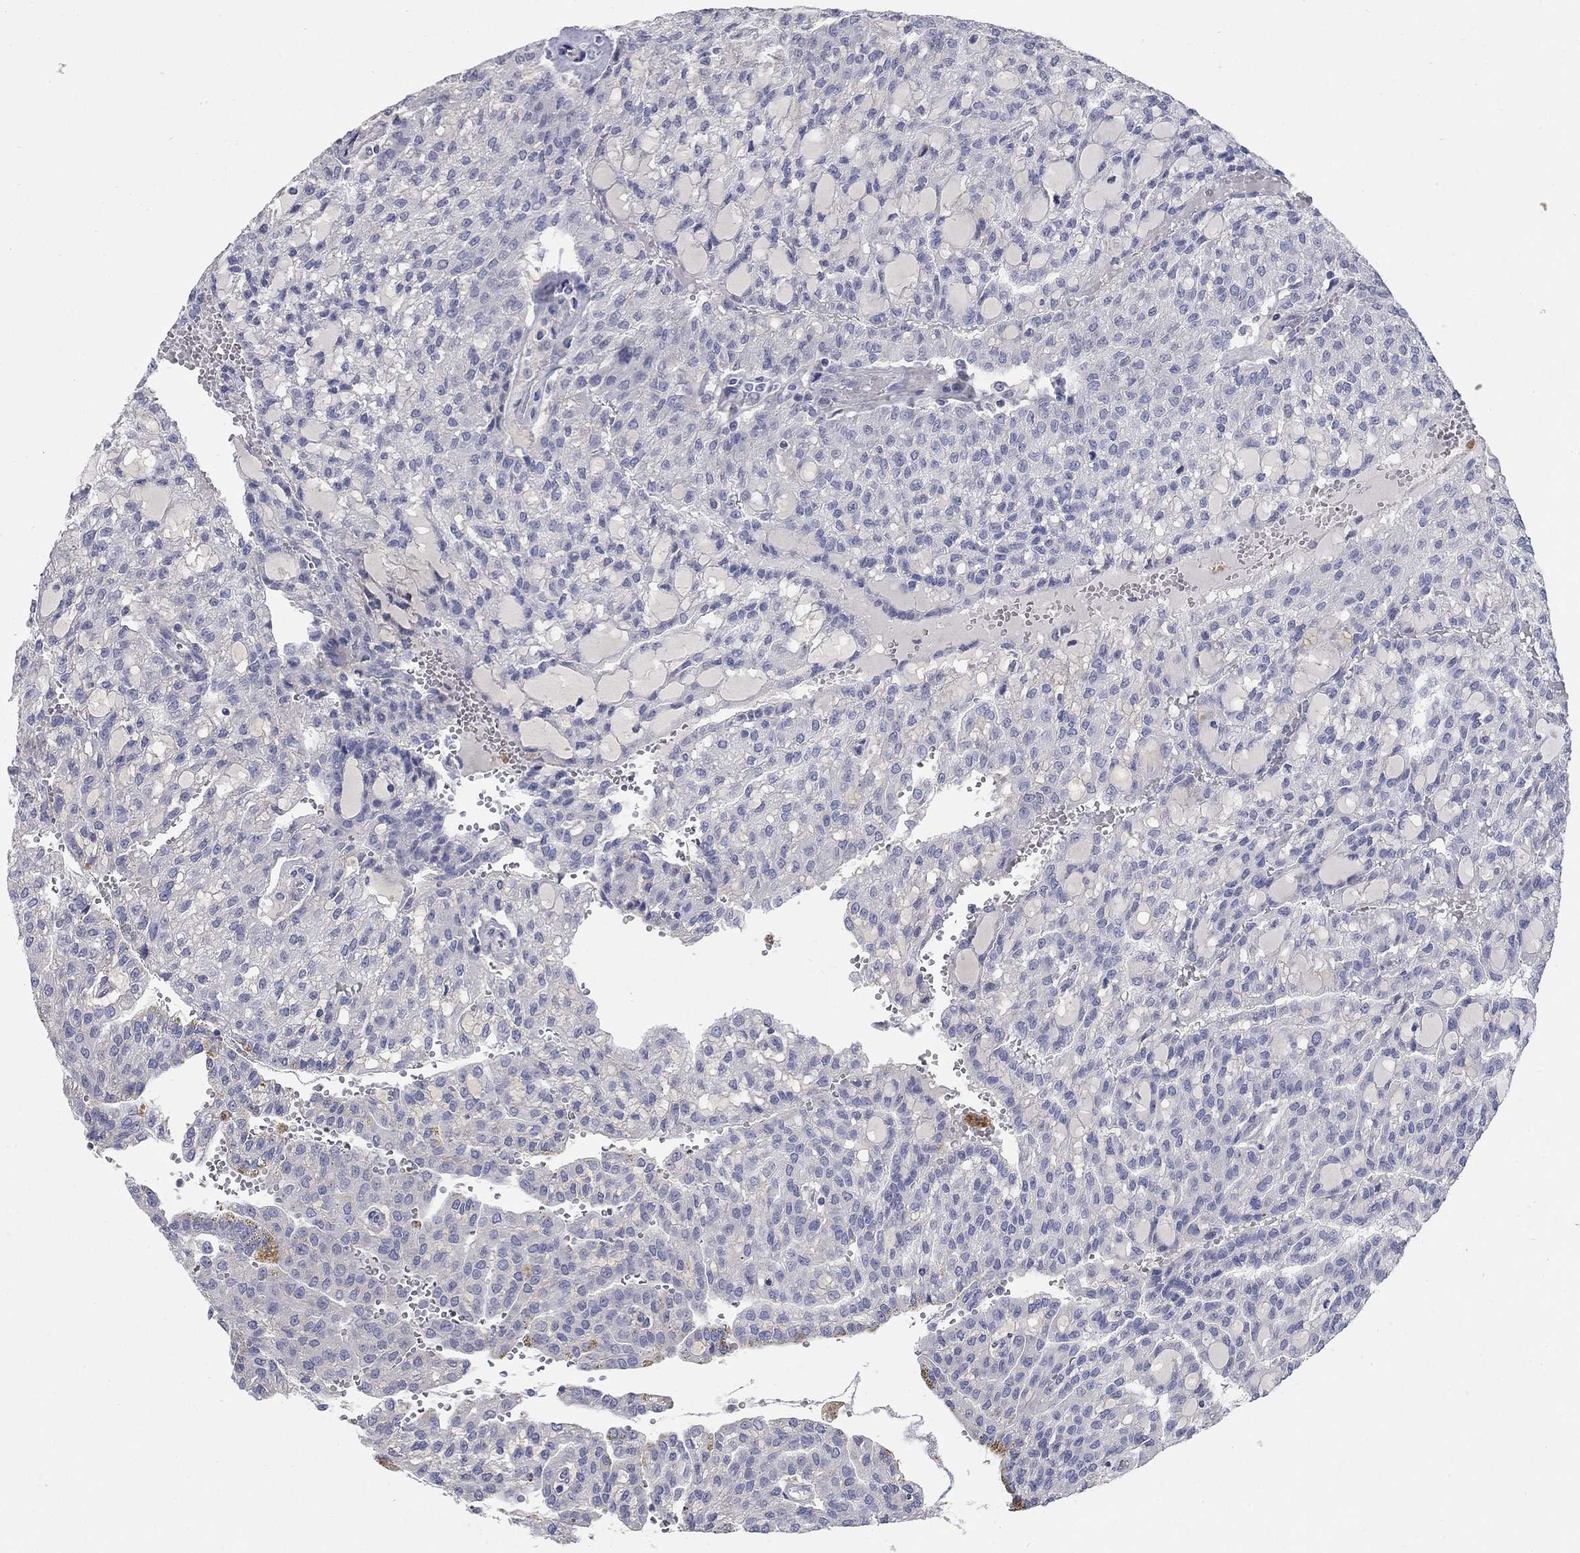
{"staining": {"intensity": "negative", "quantity": "none", "location": "none"}, "tissue": "renal cancer", "cell_type": "Tumor cells", "image_type": "cancer", "snomed": [{"axis": "morphology", "description": "Adenocarcinoma, NOS"}, {"axis": "topography", "description": "Kidney"}], "caption": "Tumor cells show no significant expression in renal cancer.", "gene": "TMEM249", "patient": {"sex": "male", "age": 63}}